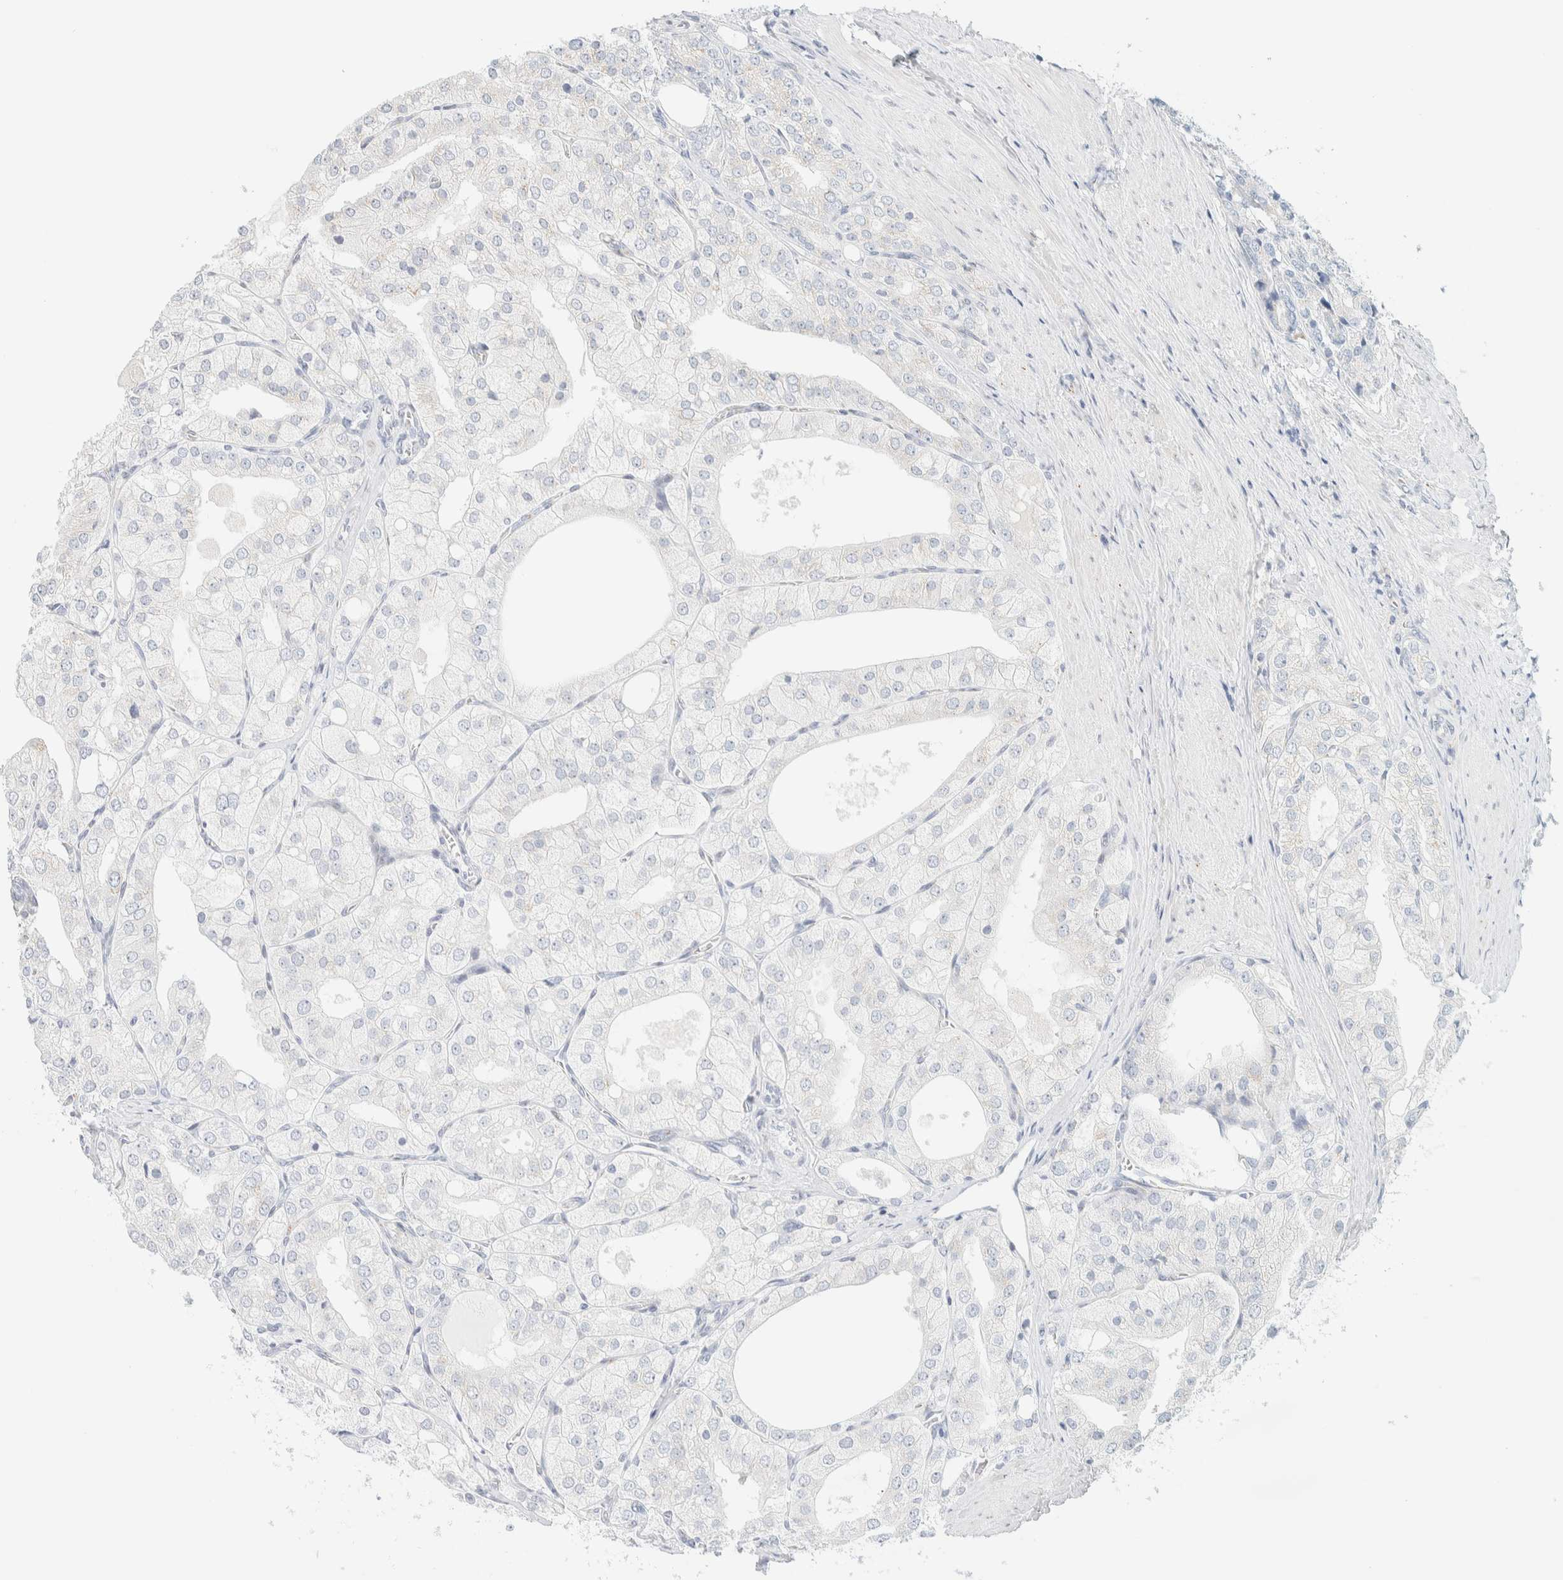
{"staining": {"intensity": "negative", "quantity": "none", "location": "none"}, "tissue": "prostate cancer", "cell_type": "Tumor cells", "image_type": "cancer", "snomed": [{"axis": "morphology", "description": "Adenocarcinoma, High grade"}, {"axis": "topography", "description": "Prostate"}], "caption": "Tumor cells are negative for protein expression in human prostate adenocarcinoma (high-grade).", "gene": "SPNS3", "patient": {"sex": "male", "age": 50}}